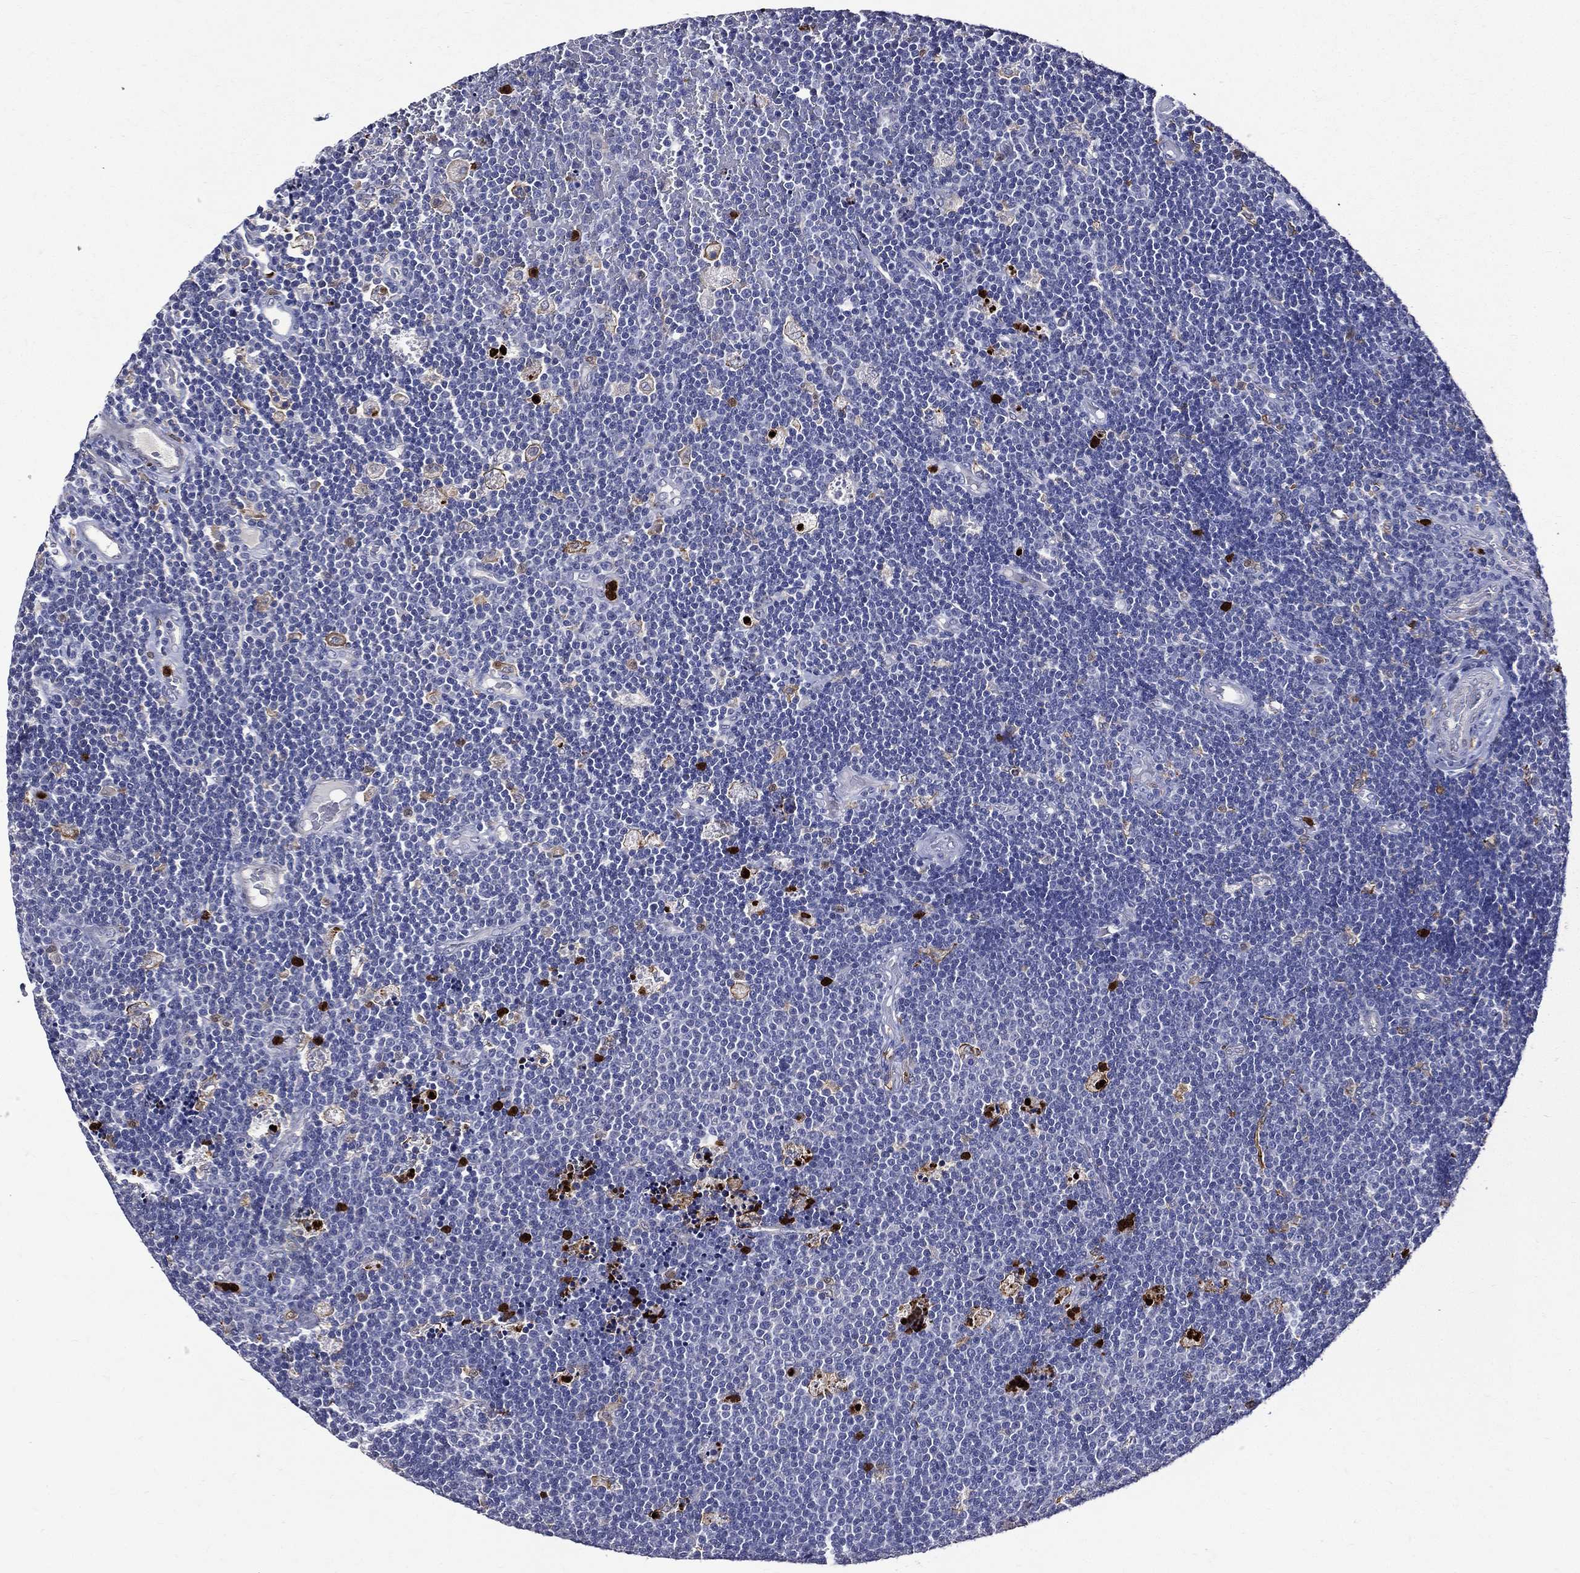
{"staining": {"intensity": "negative", "quantity": "none", "location": "none"}, "tissue": "lymphoma", "cell_type": "Tumor cells", "image_type": "cancer", "snomed": [{"axis": "morphology", "description": "Malignant lymphoma, non-Hodgkin's type, Low grade"}, {"axis": "topography", "description": "Brain"}], "caption": "This histopathology image is of lymphoma stained with immunohistochemistry to label a protein in brown with the nuclei are counter-stained blue. There is no staining in tumor cells.", "gene": "GPR171", "patient": {"sex": "female", "age": 66}}